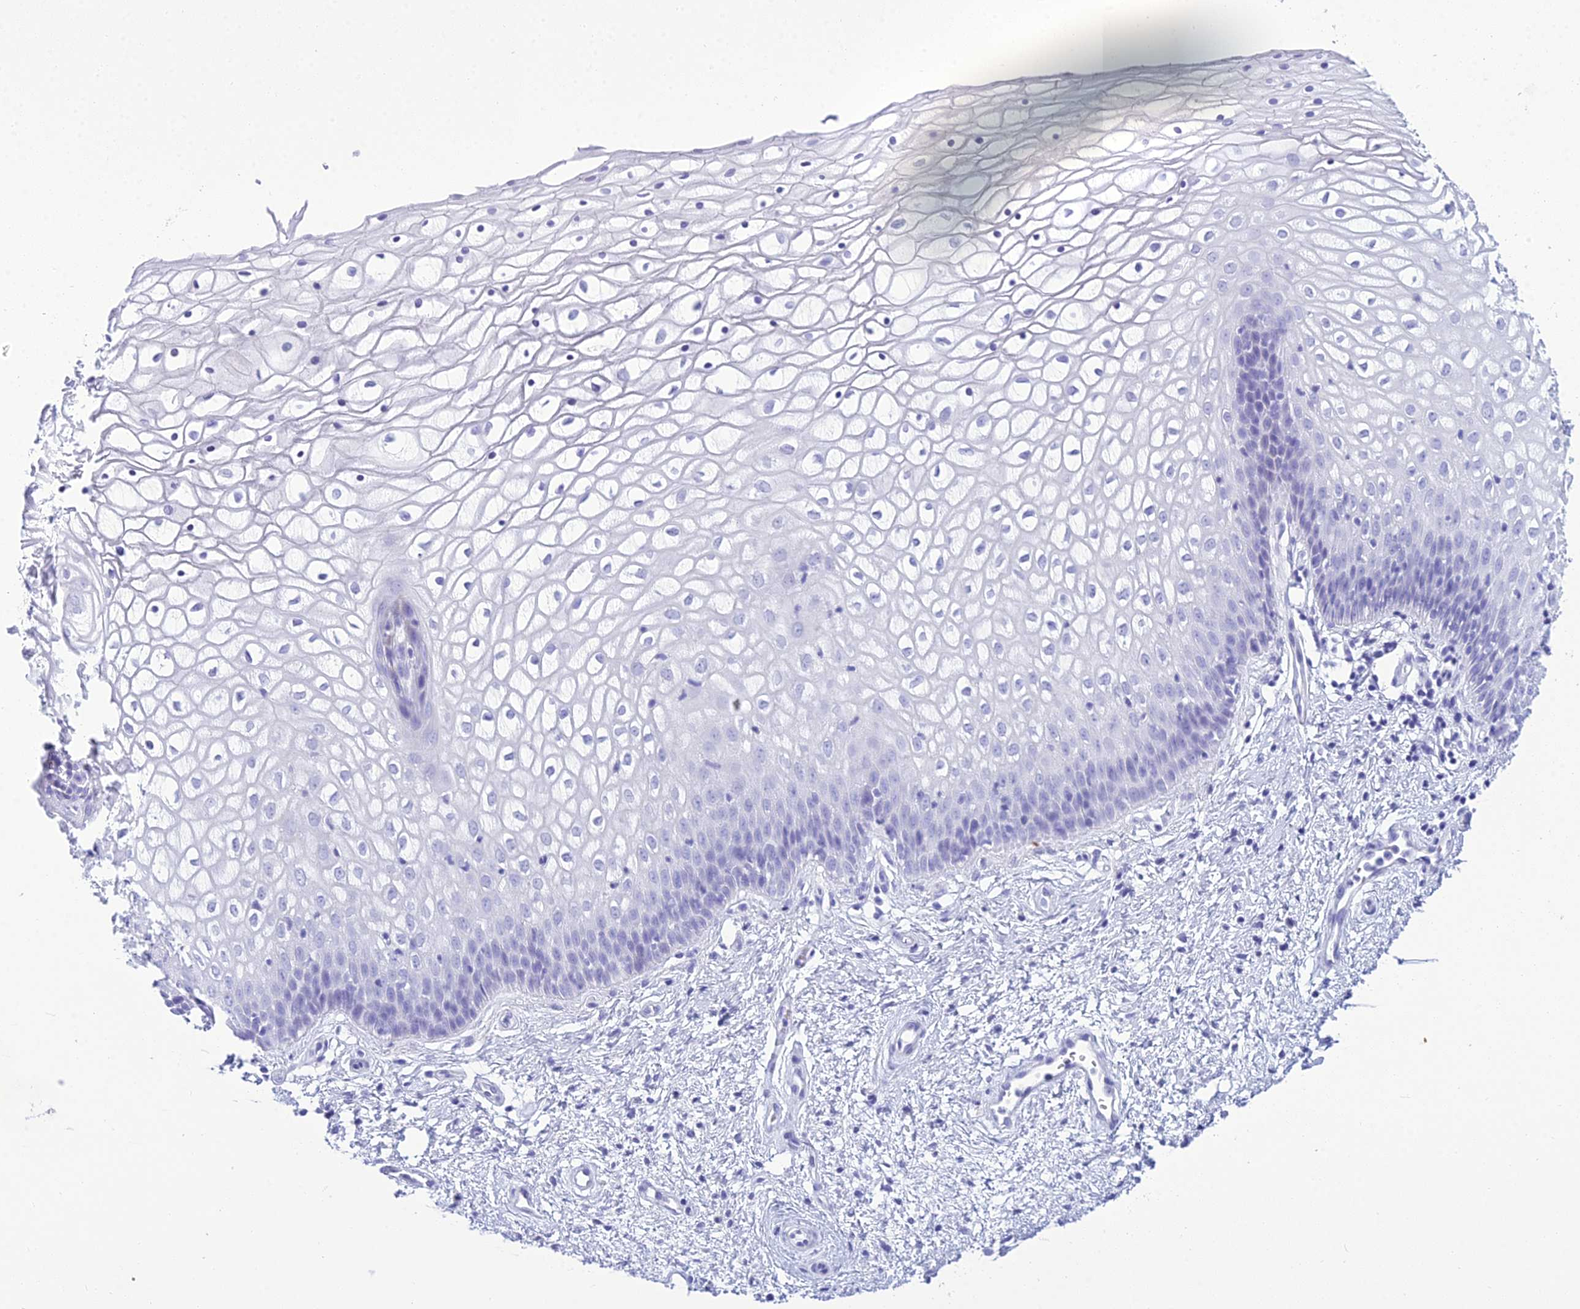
{"staining": {"intensity": "negative", "quantity": "none", "location": "none"}, "tissue": "vagina", "cell_type": "Squamous epithelial cells", "image_type": "normal", "snomed": [{"axis": "morphology", "description": "Normal tissue, NOS"}, {"axis": "topography", "description": "Vagina"}], "caption": "Immunohistochemistry (IHC) photomicrograph of normal vagina stained for a protein (brown), which shows no expression in squamous epithelial cells.", "gene": "ZNF442", "patient": {"sex": "female", "age": 34}}